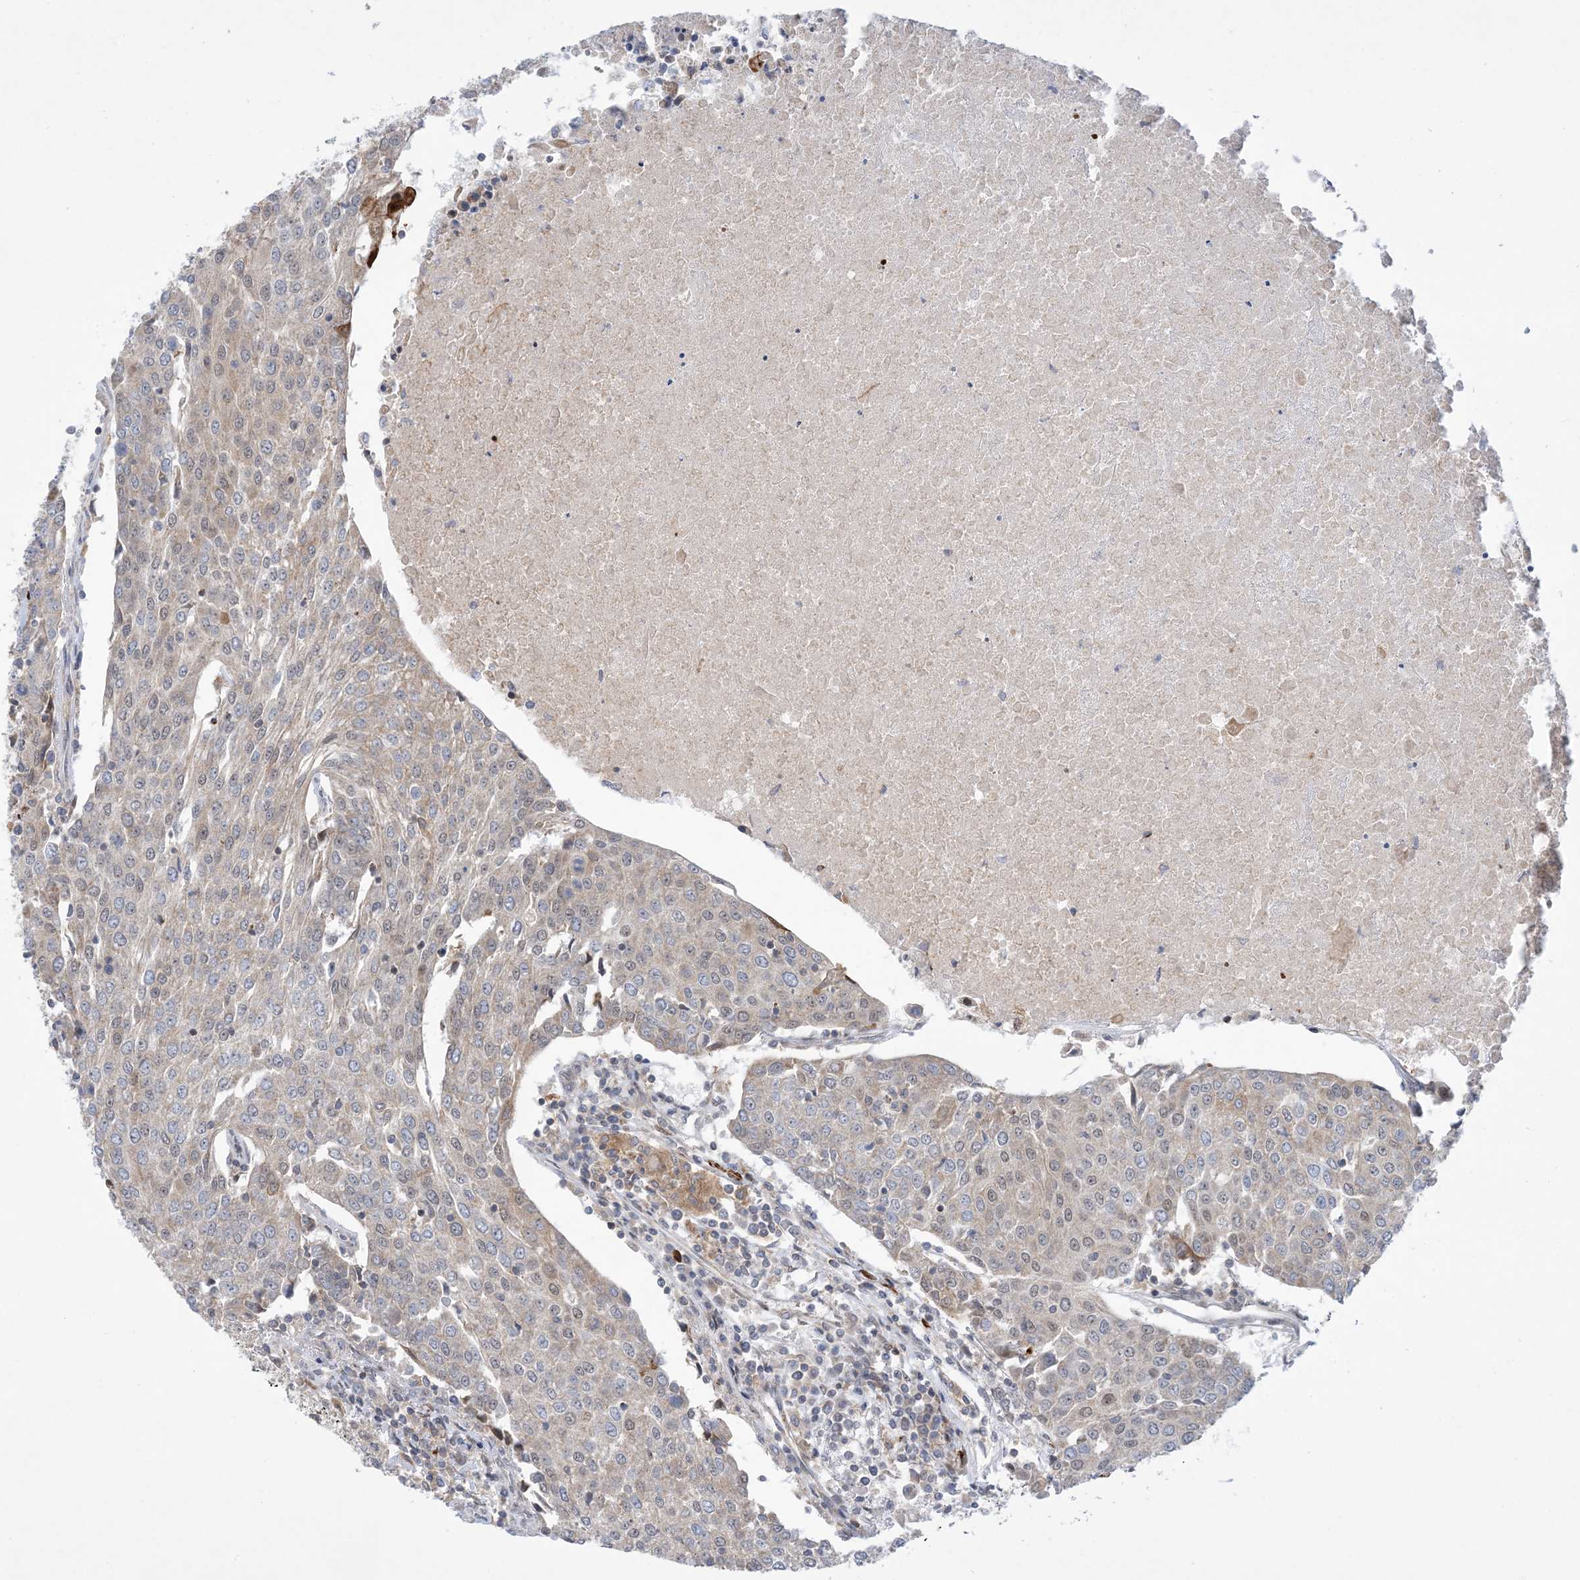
{"staining": {"intensity": "negative", "quantity": "none", "location": "none"}, "tissue": "urothelial cancer", "cell_type": "Tumor cells", "image_type": "cancer", "snomed": [{"axis": "morphology", "description": "Urothelial carcinoma, High grade"}, {"axis": "topography", "description": "Urinary bladder"}], "caption": "High magnification brightfield microscopy of urothelial cancer stained with DAB (brown) and counterstained with hematoxylin (blue): tumor cells show no significant expression.", "gene": "ZNF8", "patient": {"sex": "female", "age": 85}}